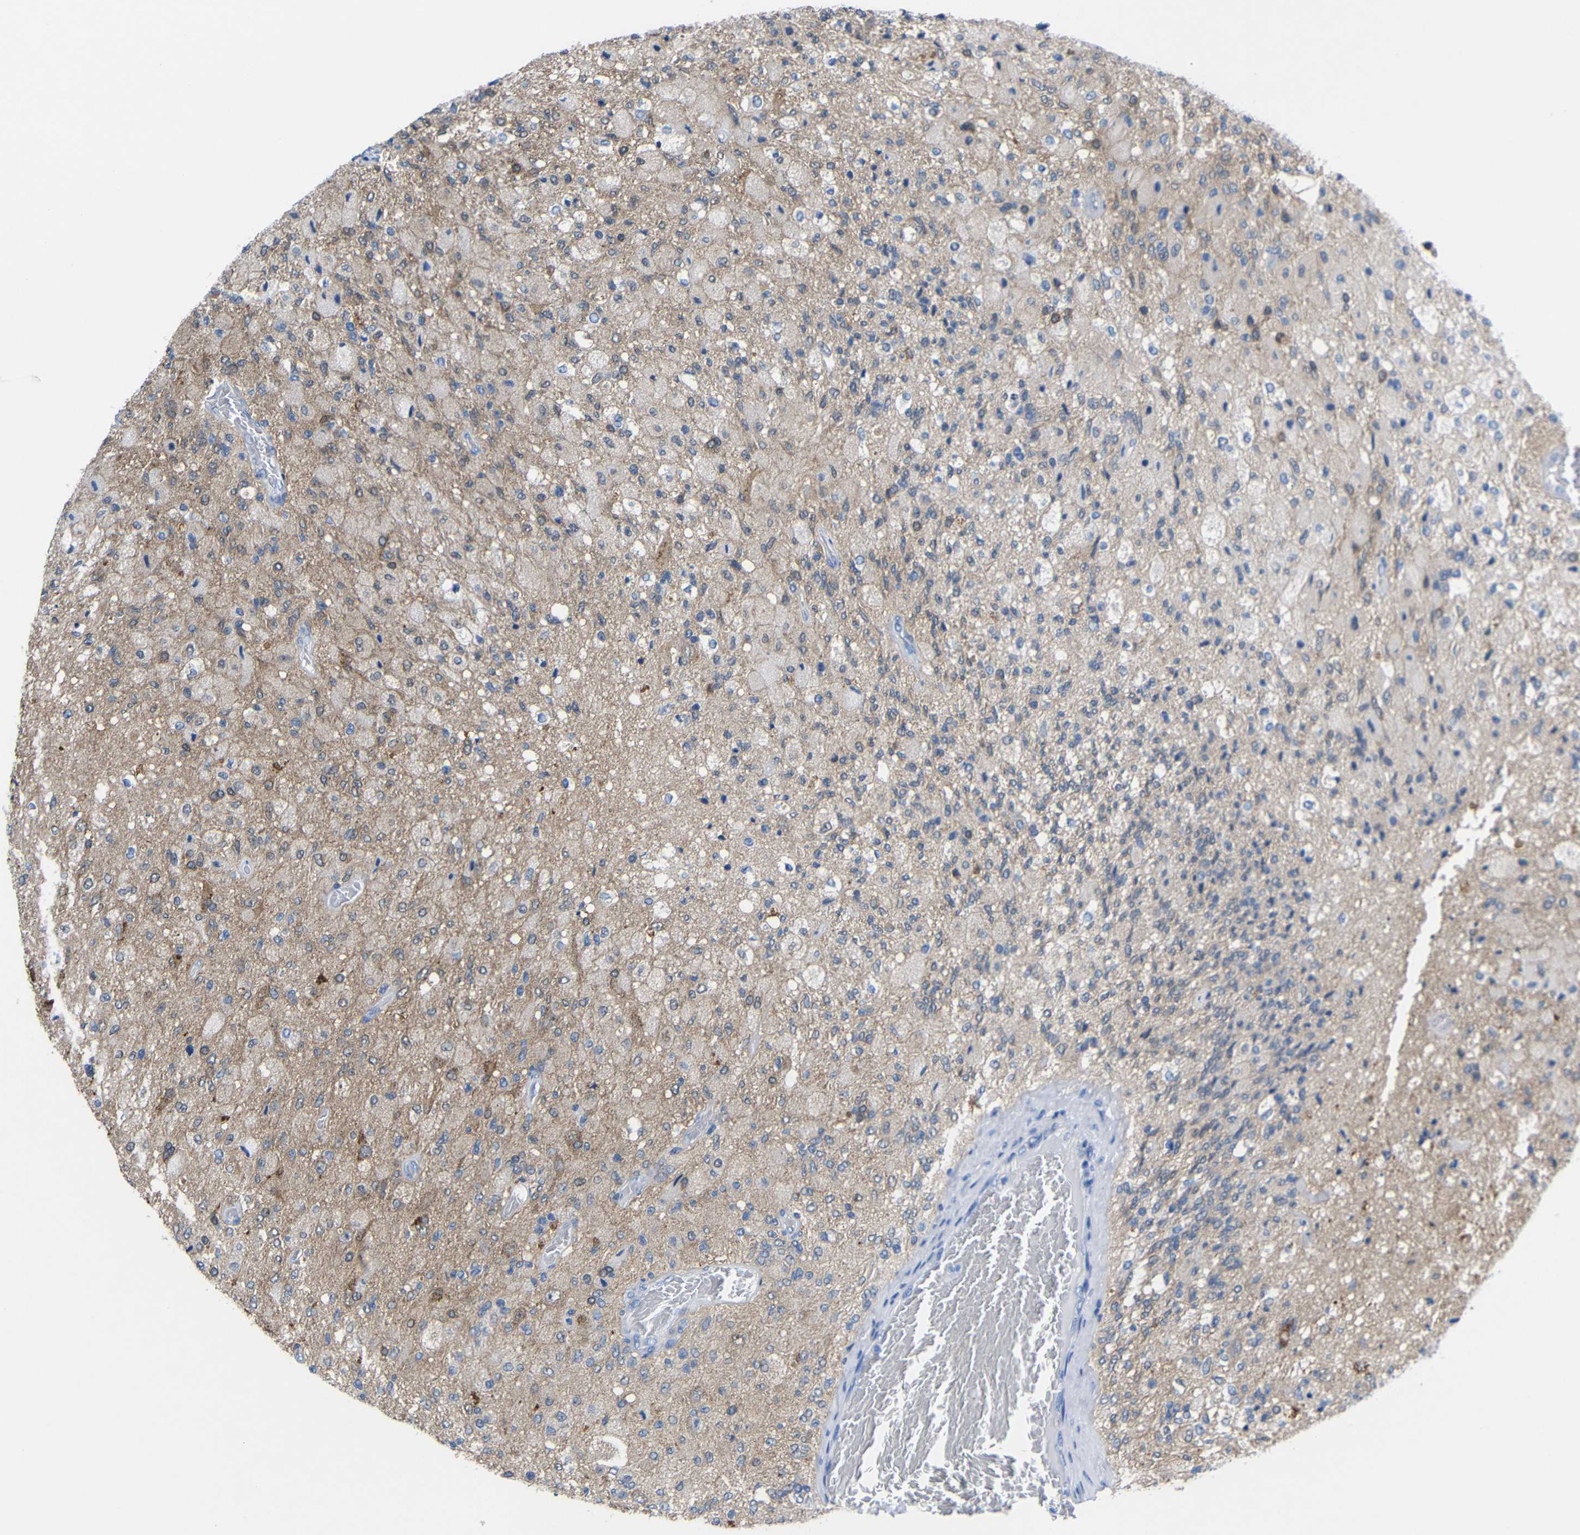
{"staining": {"intensity": "negative", "quantity": "none", "location": "none"}, "tissue": "glioma", "cell_type": "Tumor cells", "image_type": "cancer", "snomed": [{"axis": "morphology", "description": "Normal tissue, NOS"}, {"axis": "morphology", "description": "Glioma, malignant, High grade"}, {"axis": "topography", "description": "Cerebral cortex"}], "caption": "Immunohistochemical staining of high-grade glioma (malignant) shows no significant expression in tumor cells.", "gene": "PEBP1", "patient": {"sex": "male", "age": 77}}